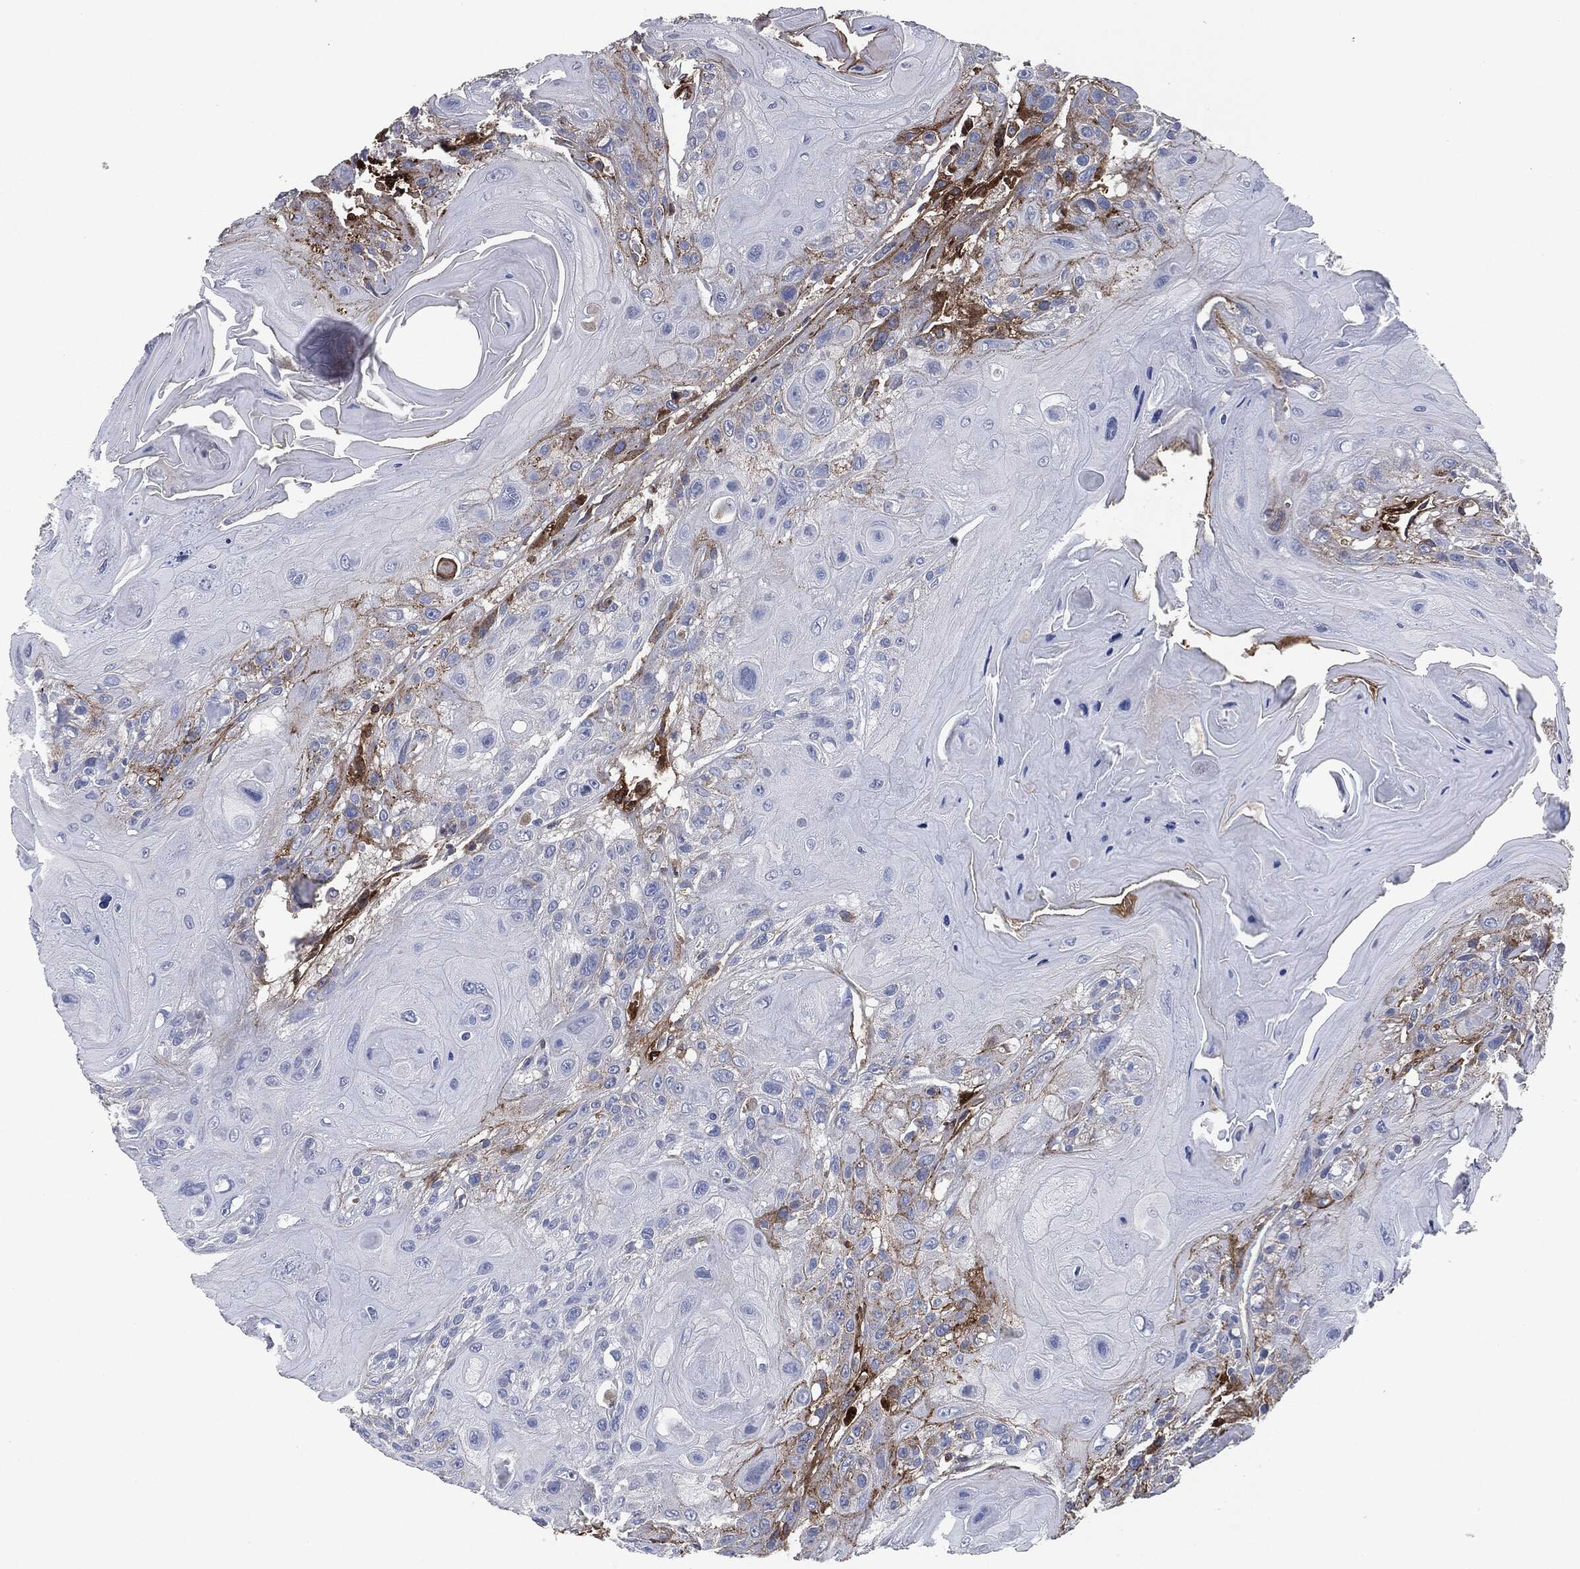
{"staining": {"intensity": "strong", "quantity": "<25%", "location": "cytoplasmic/membranous"}, "tissue": "head and neck cancer", "cell_type": "Tumor cells", "image_type": "cancer", "snomed": [{"axis": "morphology", "description": "Squamous cell carcinoma, NOS"}, {"axis": "topography", "description": "Head-Neck"}], "caption": "Immunohistochemistry of head and neck cancer exhibits medium levels of strong cytoplasmic/membranous expression in approximately <25% of tumor cells.", "gene": "APOB", "patient": {"sex": "female", "age": 59}}